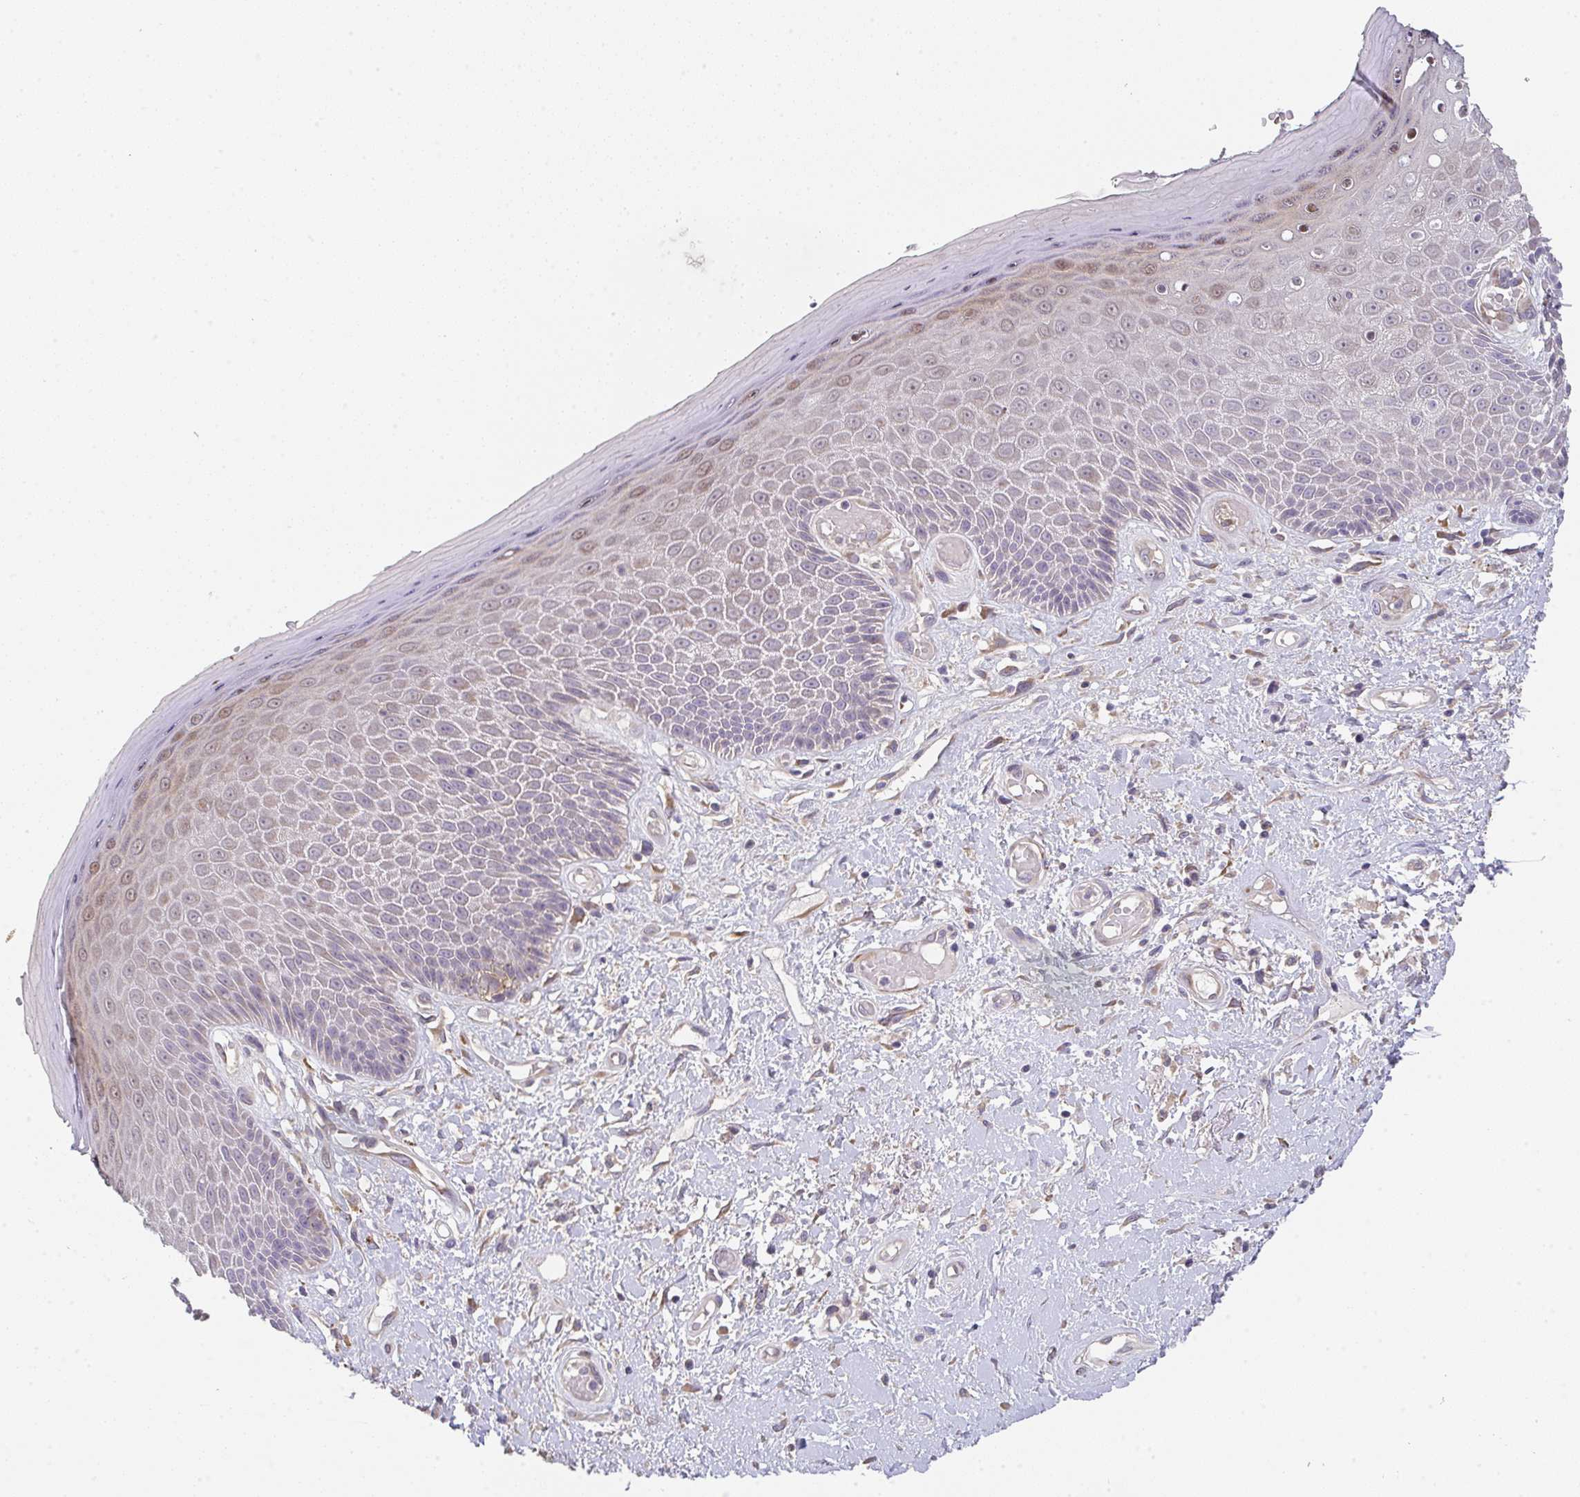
{"staining": {"intensity": "weak", "quantity": "25%-75%", "location": "cytoplasmic/membranous"}, "tissue": "skin", "cell_type": "Epidermal cells", "image_type": "normal", "snomed": [{"axis": "morphology", "description": "Normal tissue, NOS"}, {"axis": "topography", "description": "Anal"}, {"axis": "topography", "description": "Peripheral nerve tissue"}], "caption": "Immunohistochemical staining of normal skin reveals 25%-75% levels of weak cytoplasmic/membranous protein expression in about 25%-75% of epidermal cells.", "gene": "TSPAN31", "patient": {"sex": "male", "age": 78}}